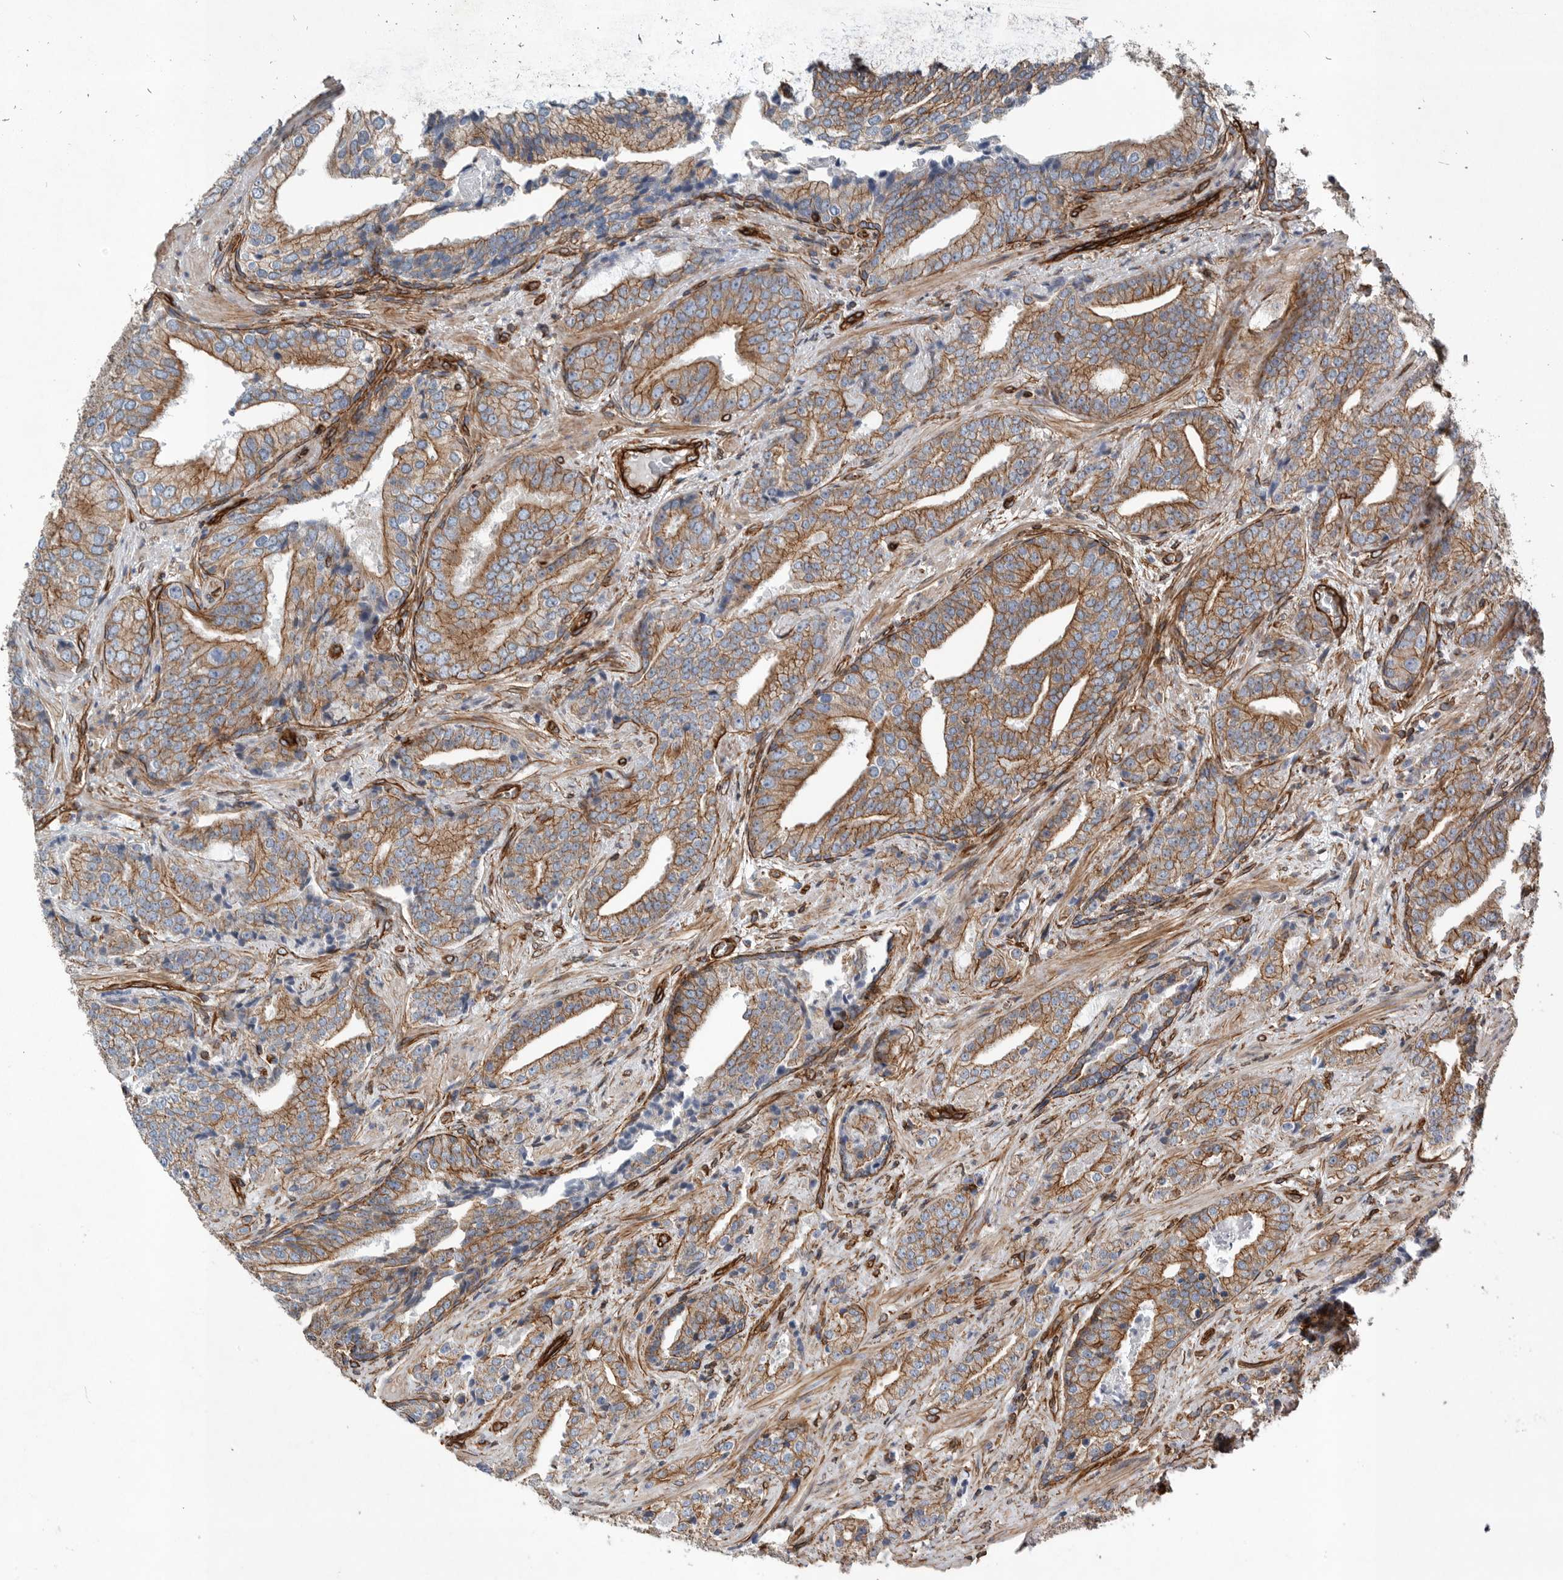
{"staining": {"intensity": "moderate", "quantity": ">75%", "location": "cytoplasmic/membranous"}, "tissue": "prostate cancer", "cell_type": "Tumor cells", "image_type": "cancer", "snomed": [{"axis": "morphology", "description": "Adenocarcinoma, Low grade"}, {"axis": "topography", "description": "Prostate"}], "caption": "A photomicrograph of low-grade adenocarcinoma (prostate) stained for a protein displays moderate cytoplasmic/membranous brown staining in tumor cells.", "gene": "PLEC", "patient": {"sex": "male", "age": 67}}